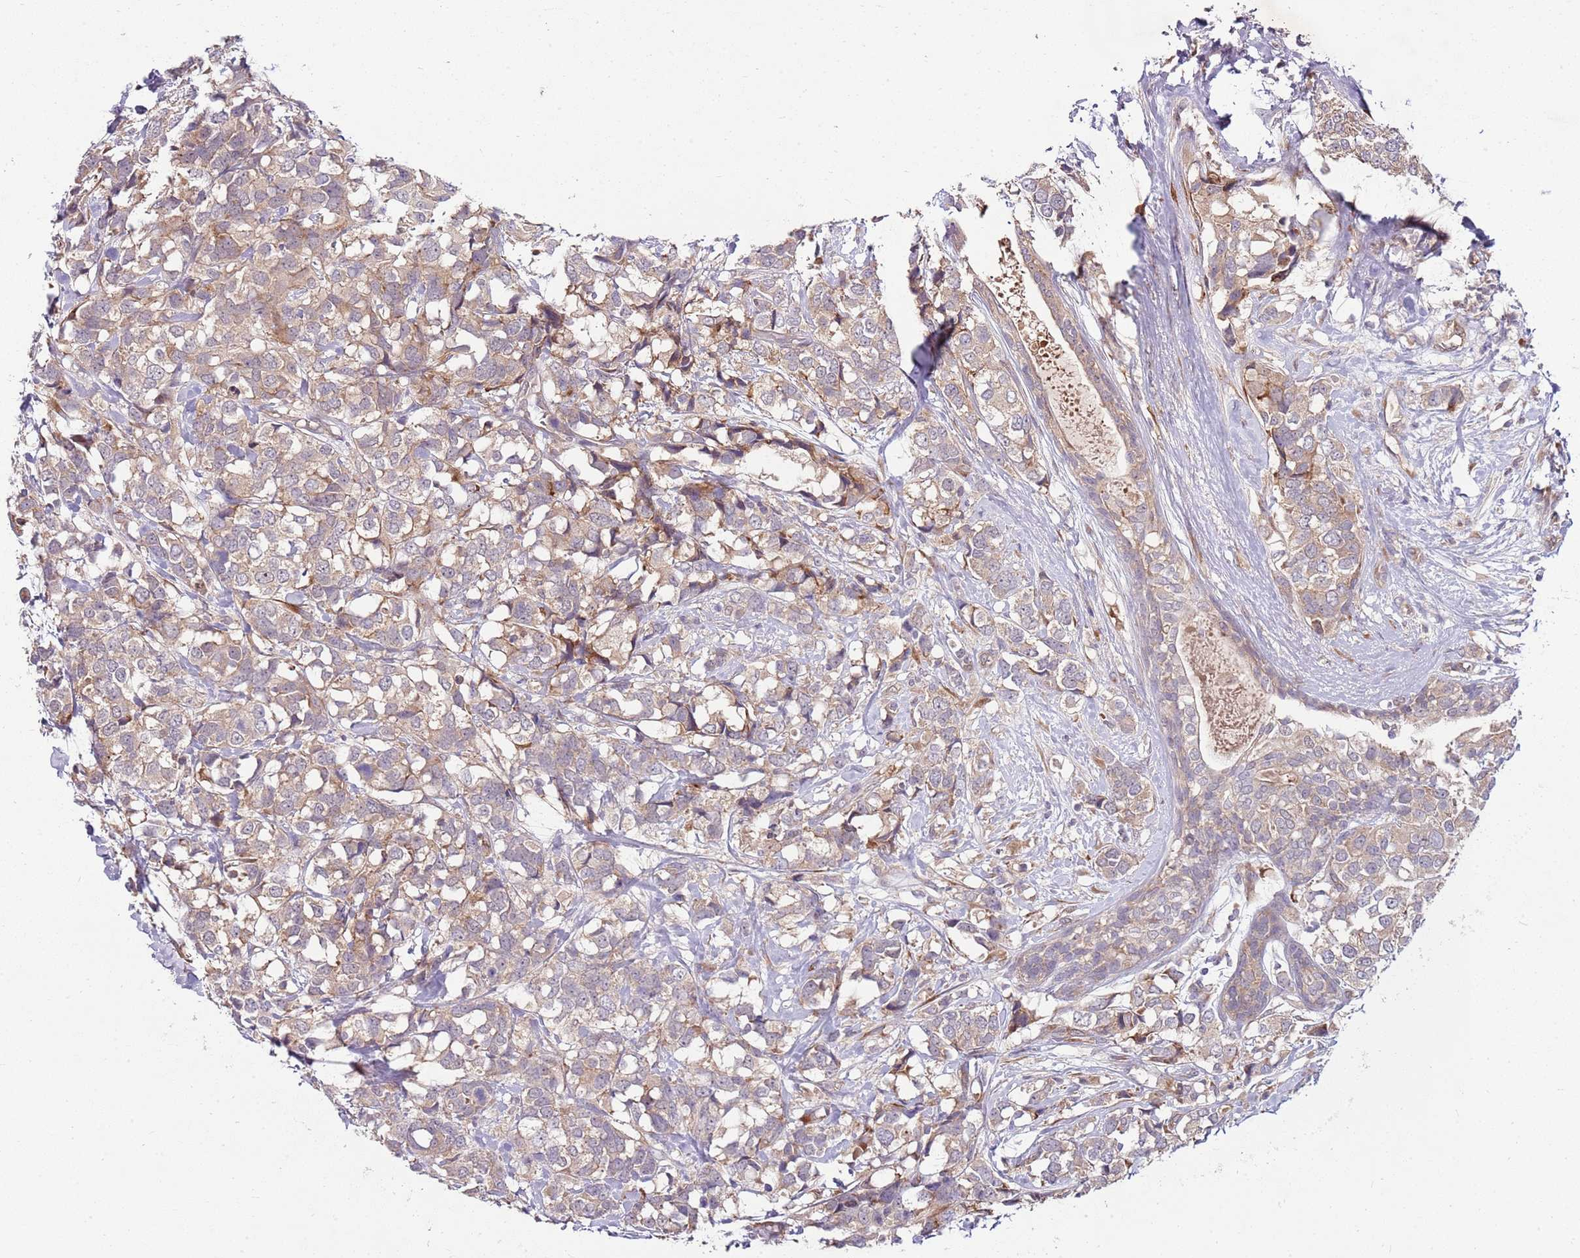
{"staining": {"intensity": "weak", "quantity": "25%-75%", "location": "cytoplasmic/membranous"}, "tissue": "breast cancer", "cell_type": "Tumor cells", "image_type": "cancer", "snomed": [{"axis": "morphology", "description": "Lobular carcinoma"}, {"axis": "topography", "description": "Breast"}], "caption": "Tumor cells show low levels of weak cytoplasmic/membranous expression in approximately 25%-75% of cells in human lobular carcinoma (breast).", "gene": "FBXL22", "patient": {"sex": "female", "age": 59}}